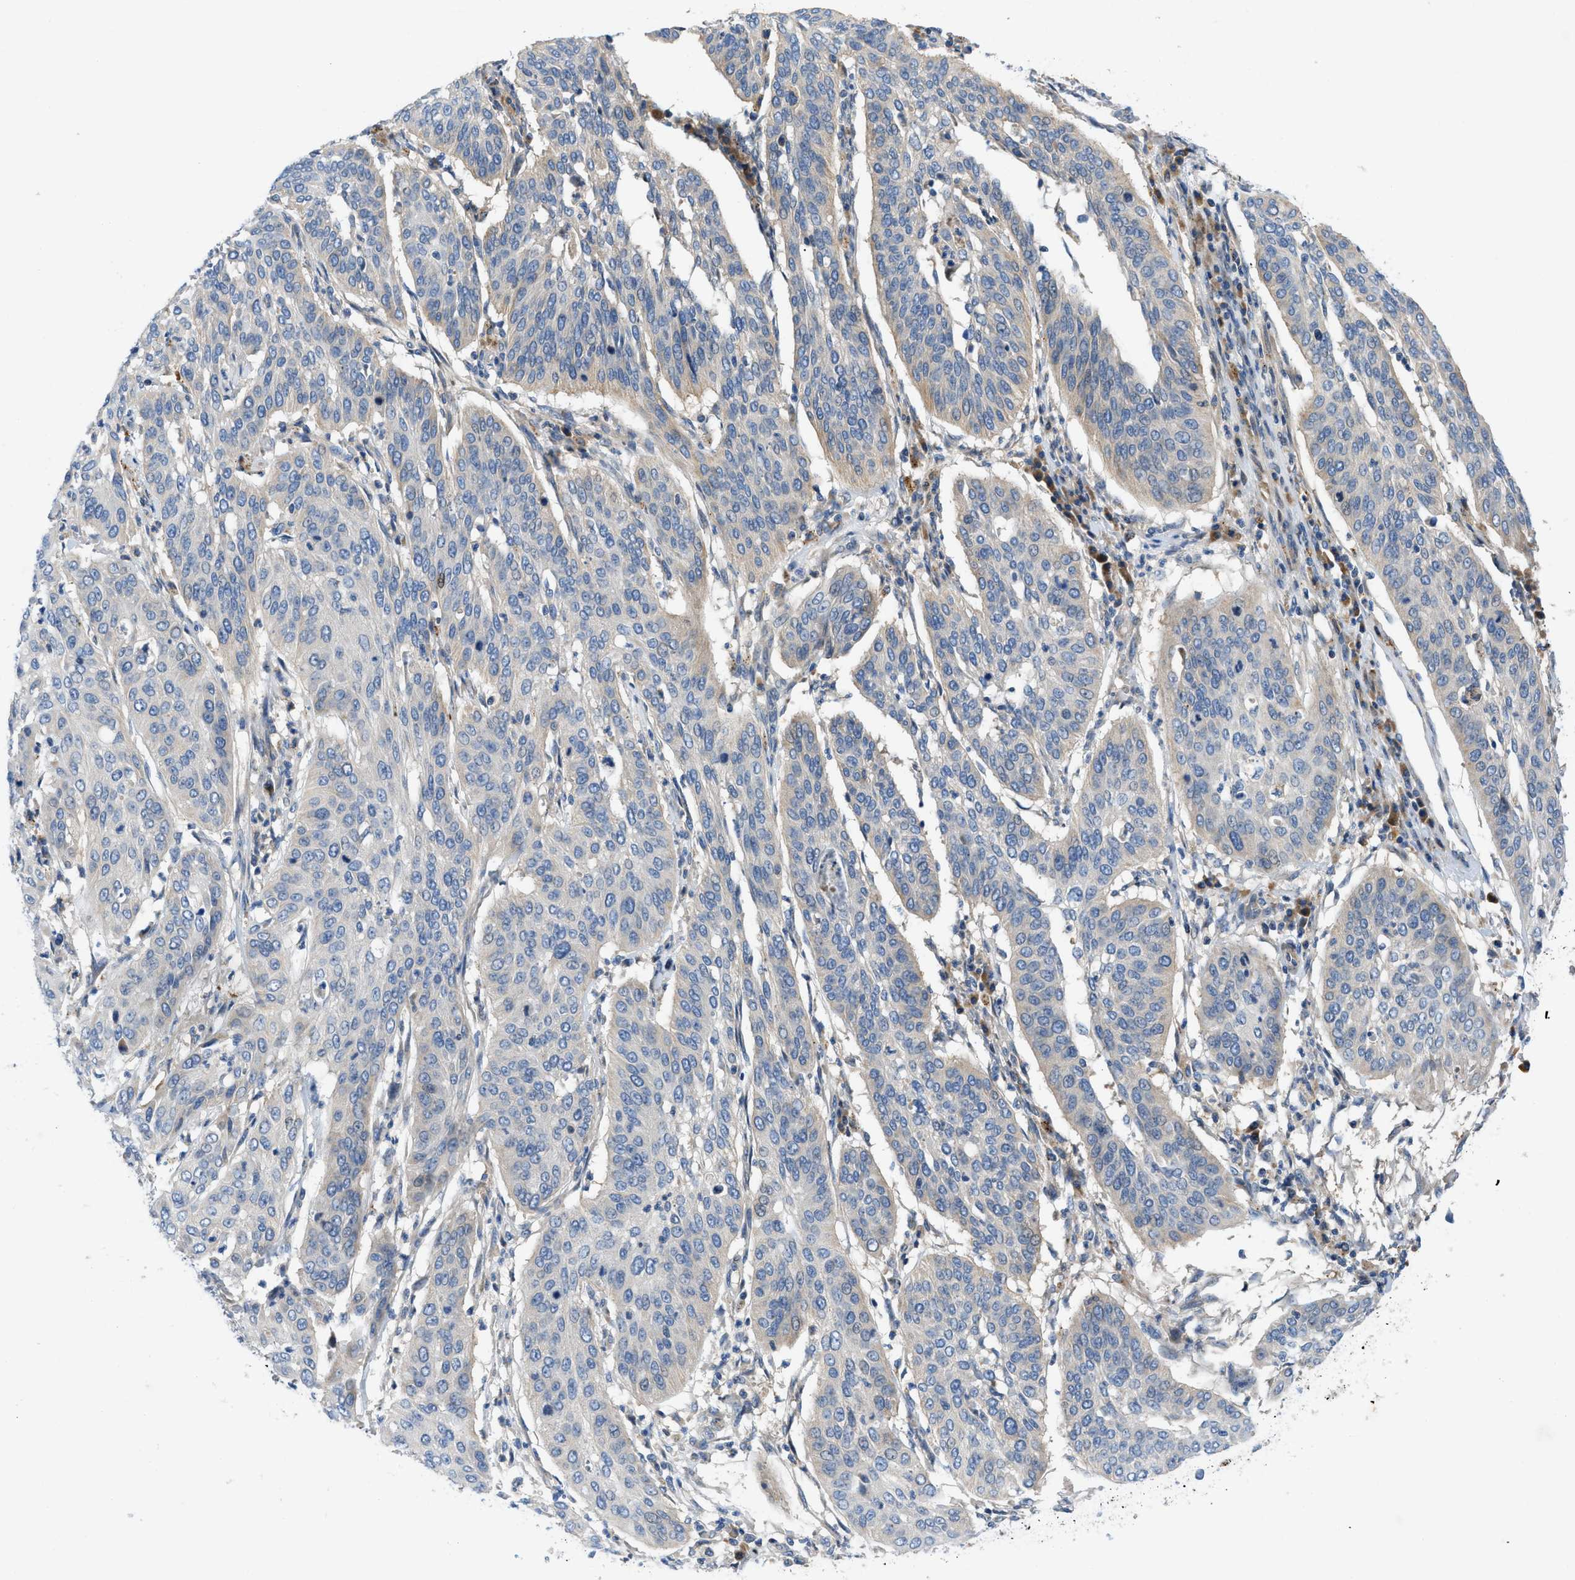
{"staining": {"intensity": "weak", "quantity": "<25%", "location": "cytoplasmic/membranous"}, "tissue": "cervical cancer", "cell_type": "Tumor cells", "image_type": "cancer", "snomed": [{"axis": "morphology", "description": "Normal tissue, NOS"}, {"axis": "morphology", "description": "Squamous cell carcinoma, NOS"}, {"axis": "topography", "description": "Cervix"}], "caption": "Immunohistochemistry (IHC) photomicrograph of neoplastic tissue: human squamous cell carcinoma (cervical) stained with DAB exhibits no significant protein expression in tumor cells.", "gene": "TMEM248", "patient": {"sex": "female", "age": 39}}